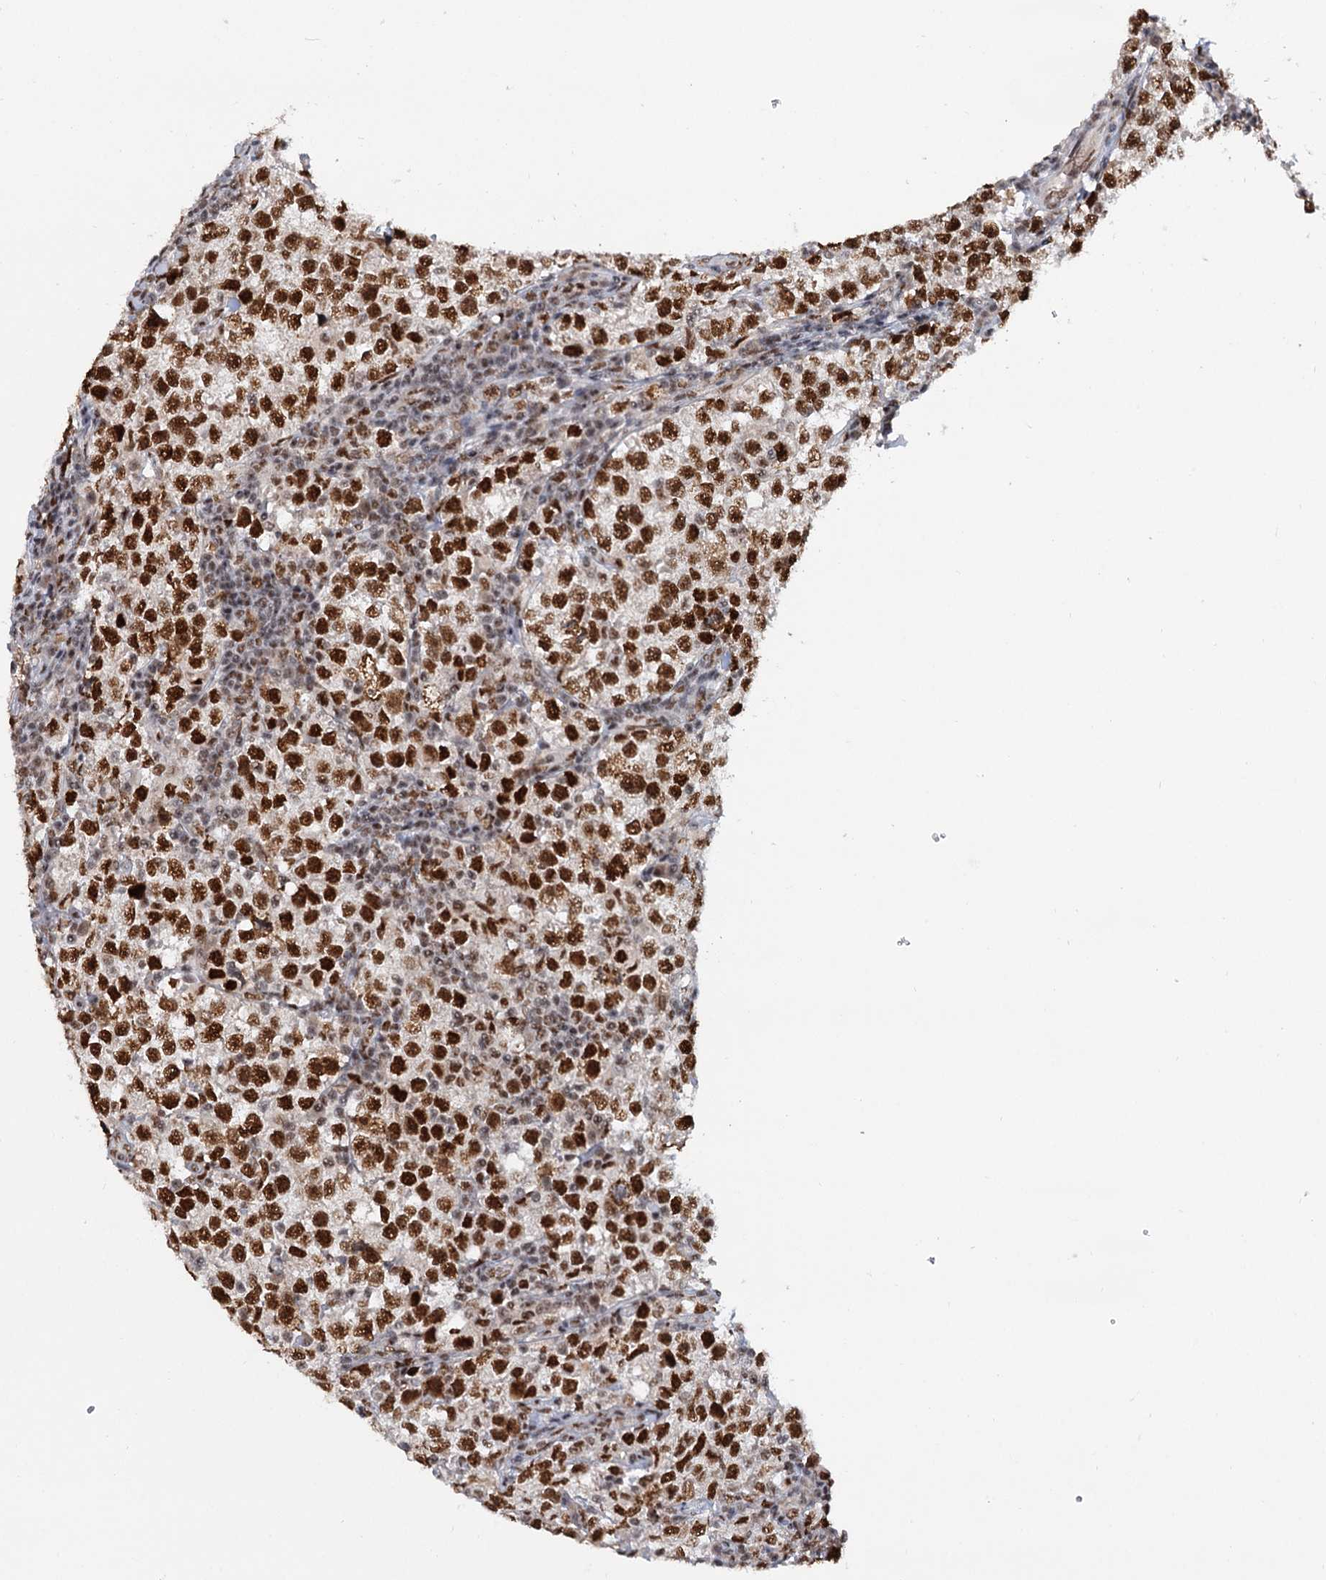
{"staining": {"intensity": "strong", "quantity": ">75%", "location": "nuclear"}, "tissue": "testis cancer", "cell_type": "Tumor cells", "image_type": "cancer", "snomed": [{"axis": "morphology", "description": "Normal tissue, NOS"}, {"axis": "morphology", "description": "Seminoma, NOS"}, {"axis": "topography", "description": "Testis"}], "caption": "IHC micrograph of neoplastic tissue: testis cancer stained using immunohistochemistry (IHC) shows high levels of strong protein expression localized specifically in the nuclear of tumor cells, appearing as a nuclear brown color.", "gene": "WBP4", "patient": {"sex": "male", "age": 43}}